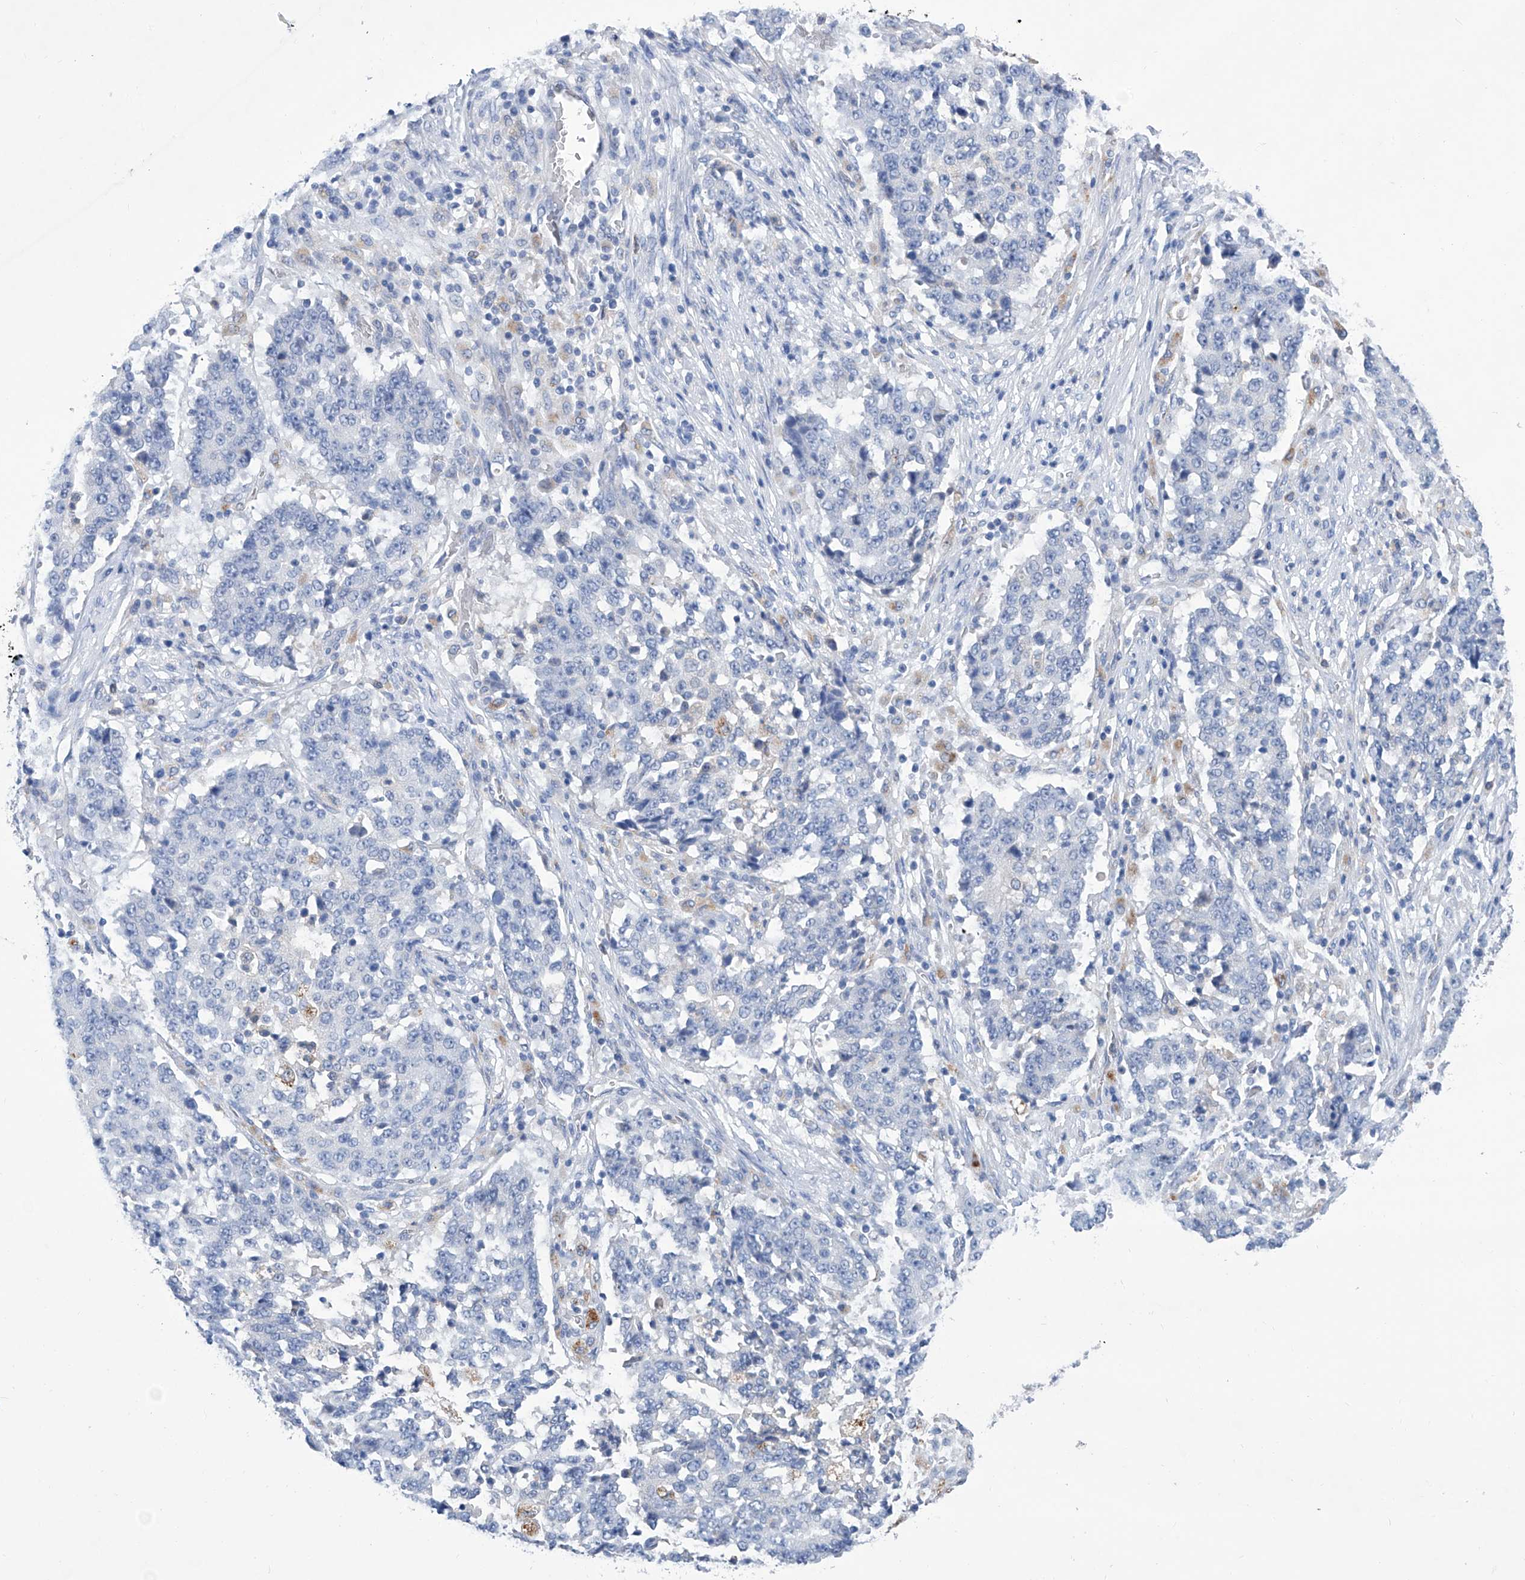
{"staining": {"intensity": "negative", "quantity": "none", "location": "none"}, "tissue": "stomach cancer", "cell_type": "Tumor cells", "image_type": "cancer", "snomed": [{"axis": "morphology", "description": "Adenocarcinoma, NOS"}, {"axis": "topography", "description": "Stomach"}], "caption": "High magnification brightfield microscopy of stomach adenocarcinoma stained with DAB (3,3'-diaminobenzidine) (brown) and counterstained with hematoxylin (blue): tumor cells show no significant positivity.", "gene": "IMPA2", "patient": {"sex": "male", "age": 59}}